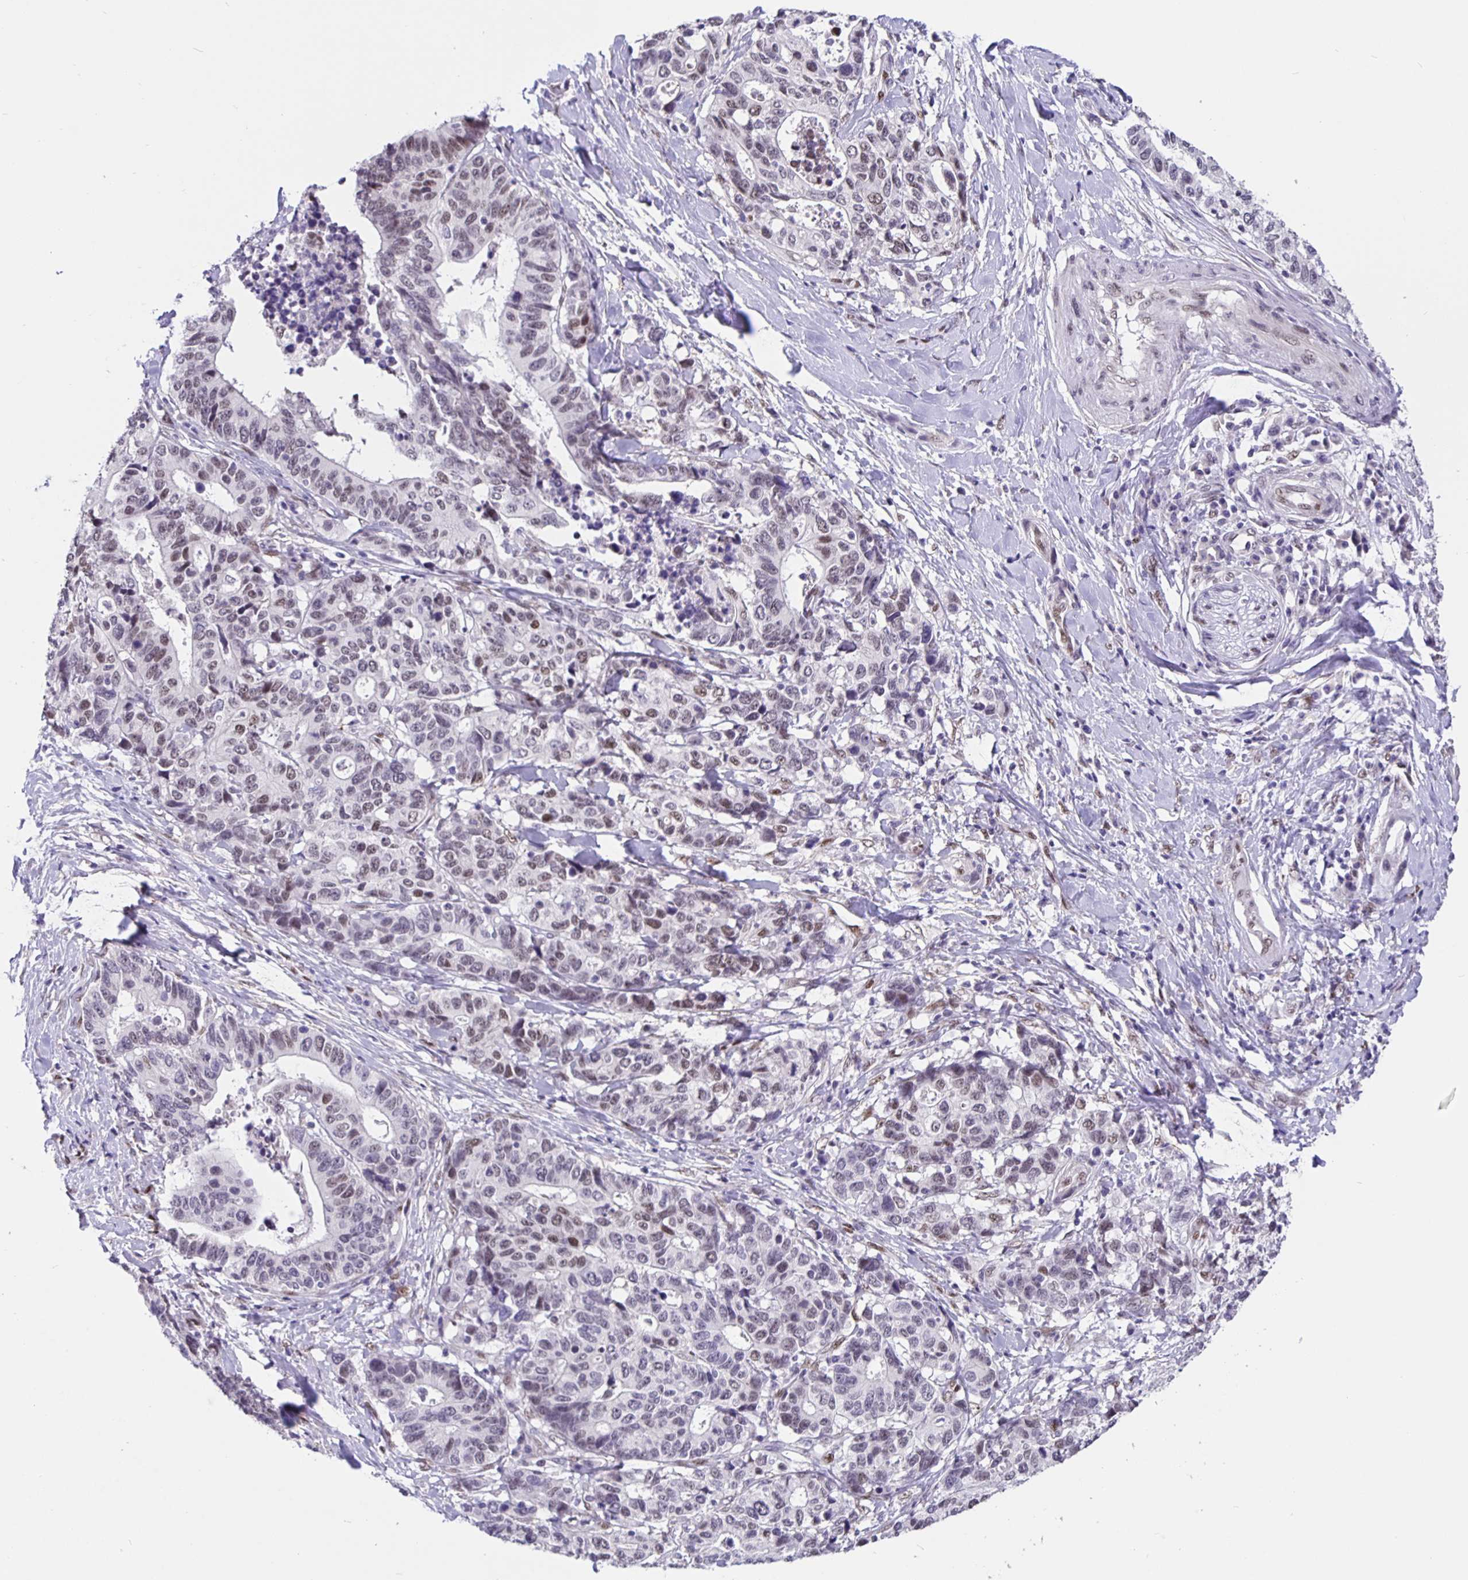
{"staining": {"intensity": "weak", "quantity": "<25%", "location": "nuclear"}, "tissue": "stomach cancer", "cell_type": "Tumor cells", "image_type": "cancer", "snomed": [{"axis": "morphology", "description": "Adenocarcinoma, NOS"}, {"axis": "topography", "description": "Stomach, upper"}], "caption": "Tumor cells show no significant staining in adenocarcinoma (stomach).", "gene": "FOSL2", "patient": {"sex": "female", "age": 67}}